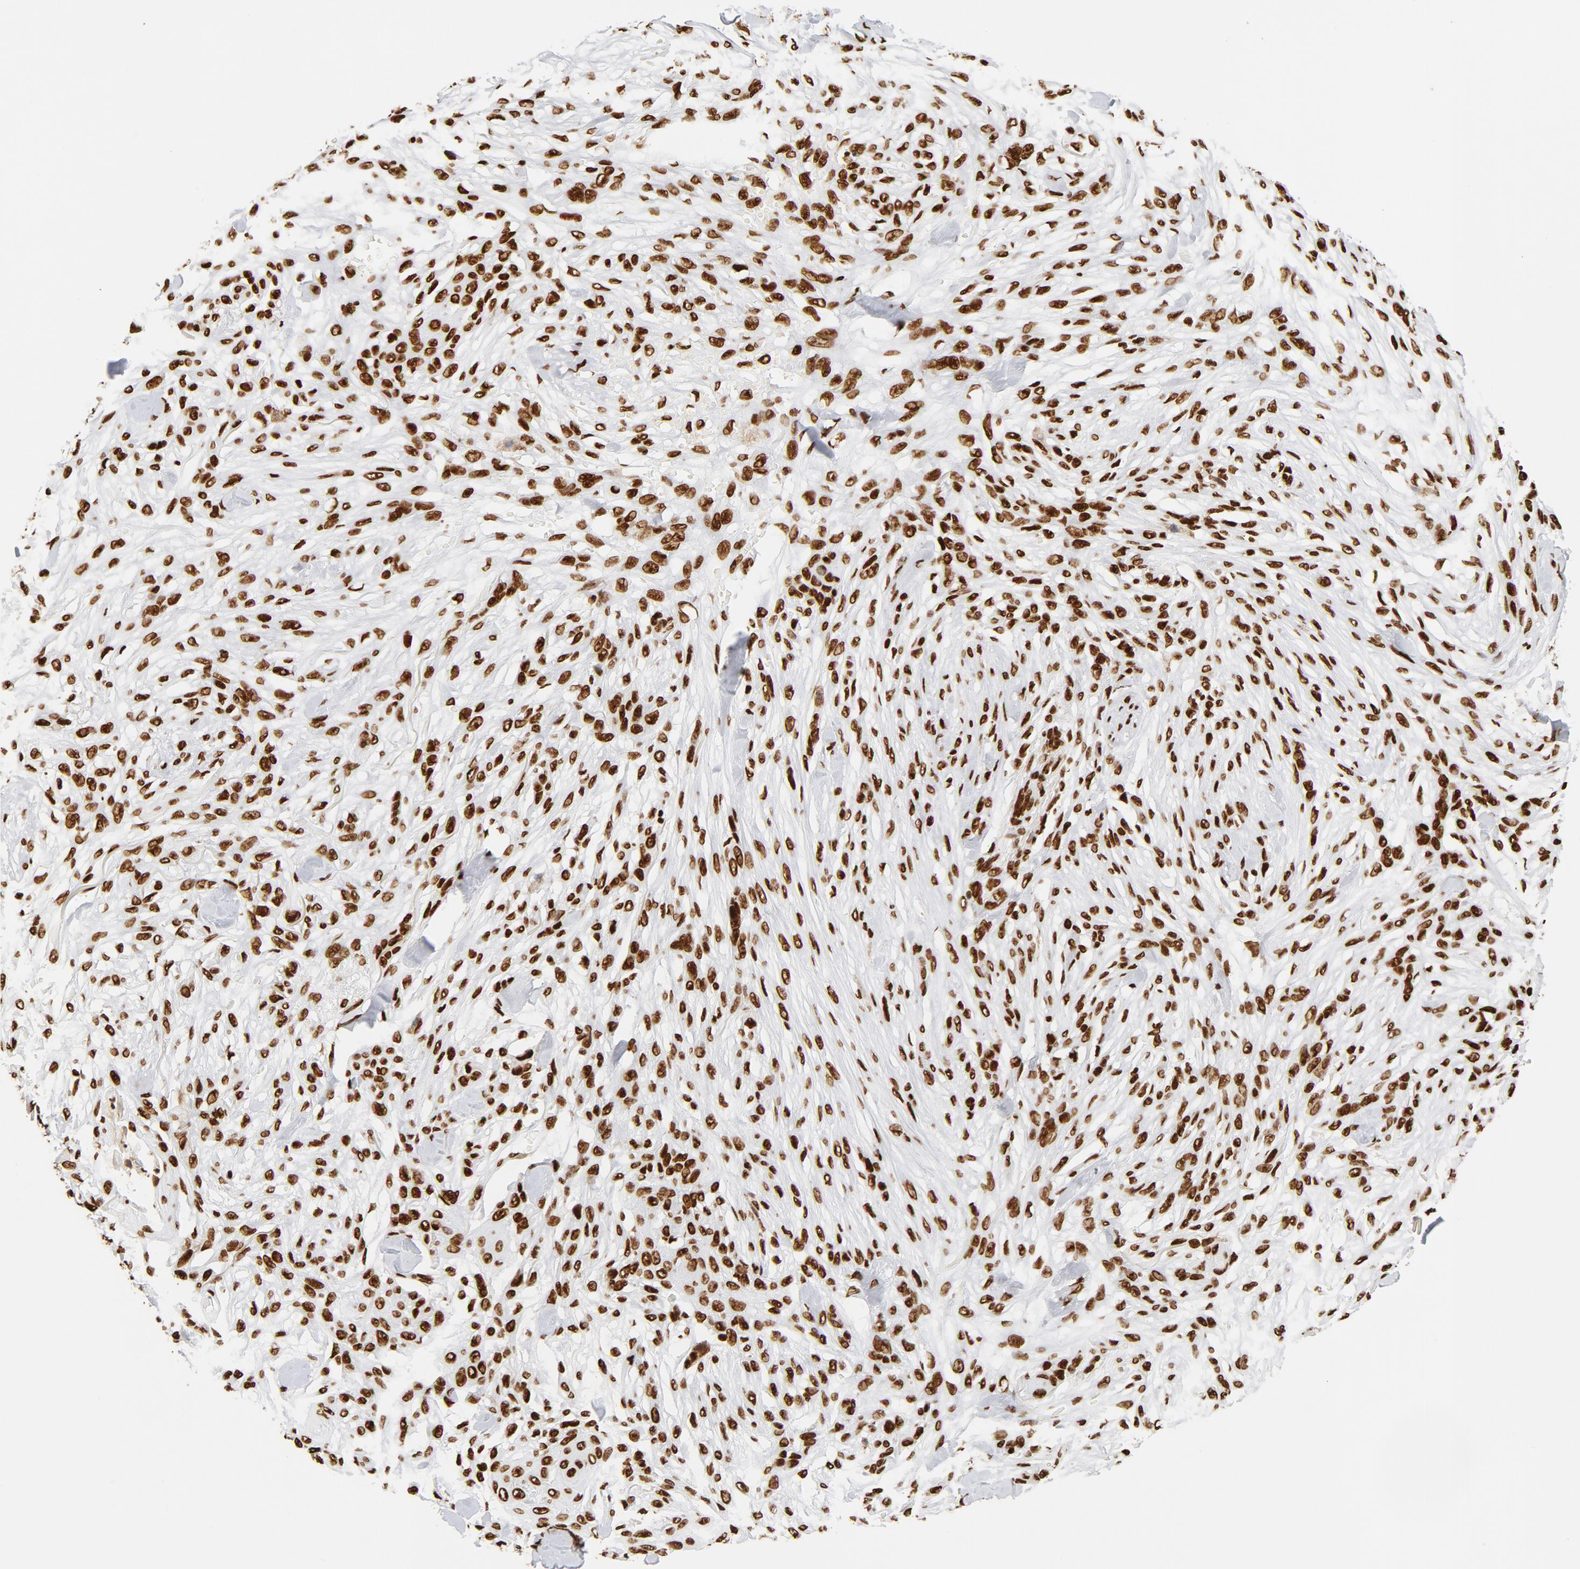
{"staining": {"intensity": "strong", "quantity": ">75%", "location": "nuclear"}, "tissue": "skin cancer", "cell_type": "Tumor cells", "image_type": "cancer", "snomed": [{"axis": "morphology", "description": "Normal tissue, NOS"}, {"axis": "morphology", "description": "Squamous cell carcinoma, NOS"}, {"axis": "topography", "description": "Skin"}], "caption": "High-magnification brightfield microscopy of squamous cell carcinoma (skin) stained with DAB (brown) and counterstained with hematoxylin (blue). tumor cells exhibit strong nuclear expression is appreciated in about>75% of cells.", "gene": "XRCC6", "patient": {"sex": "female", "age": 59}}